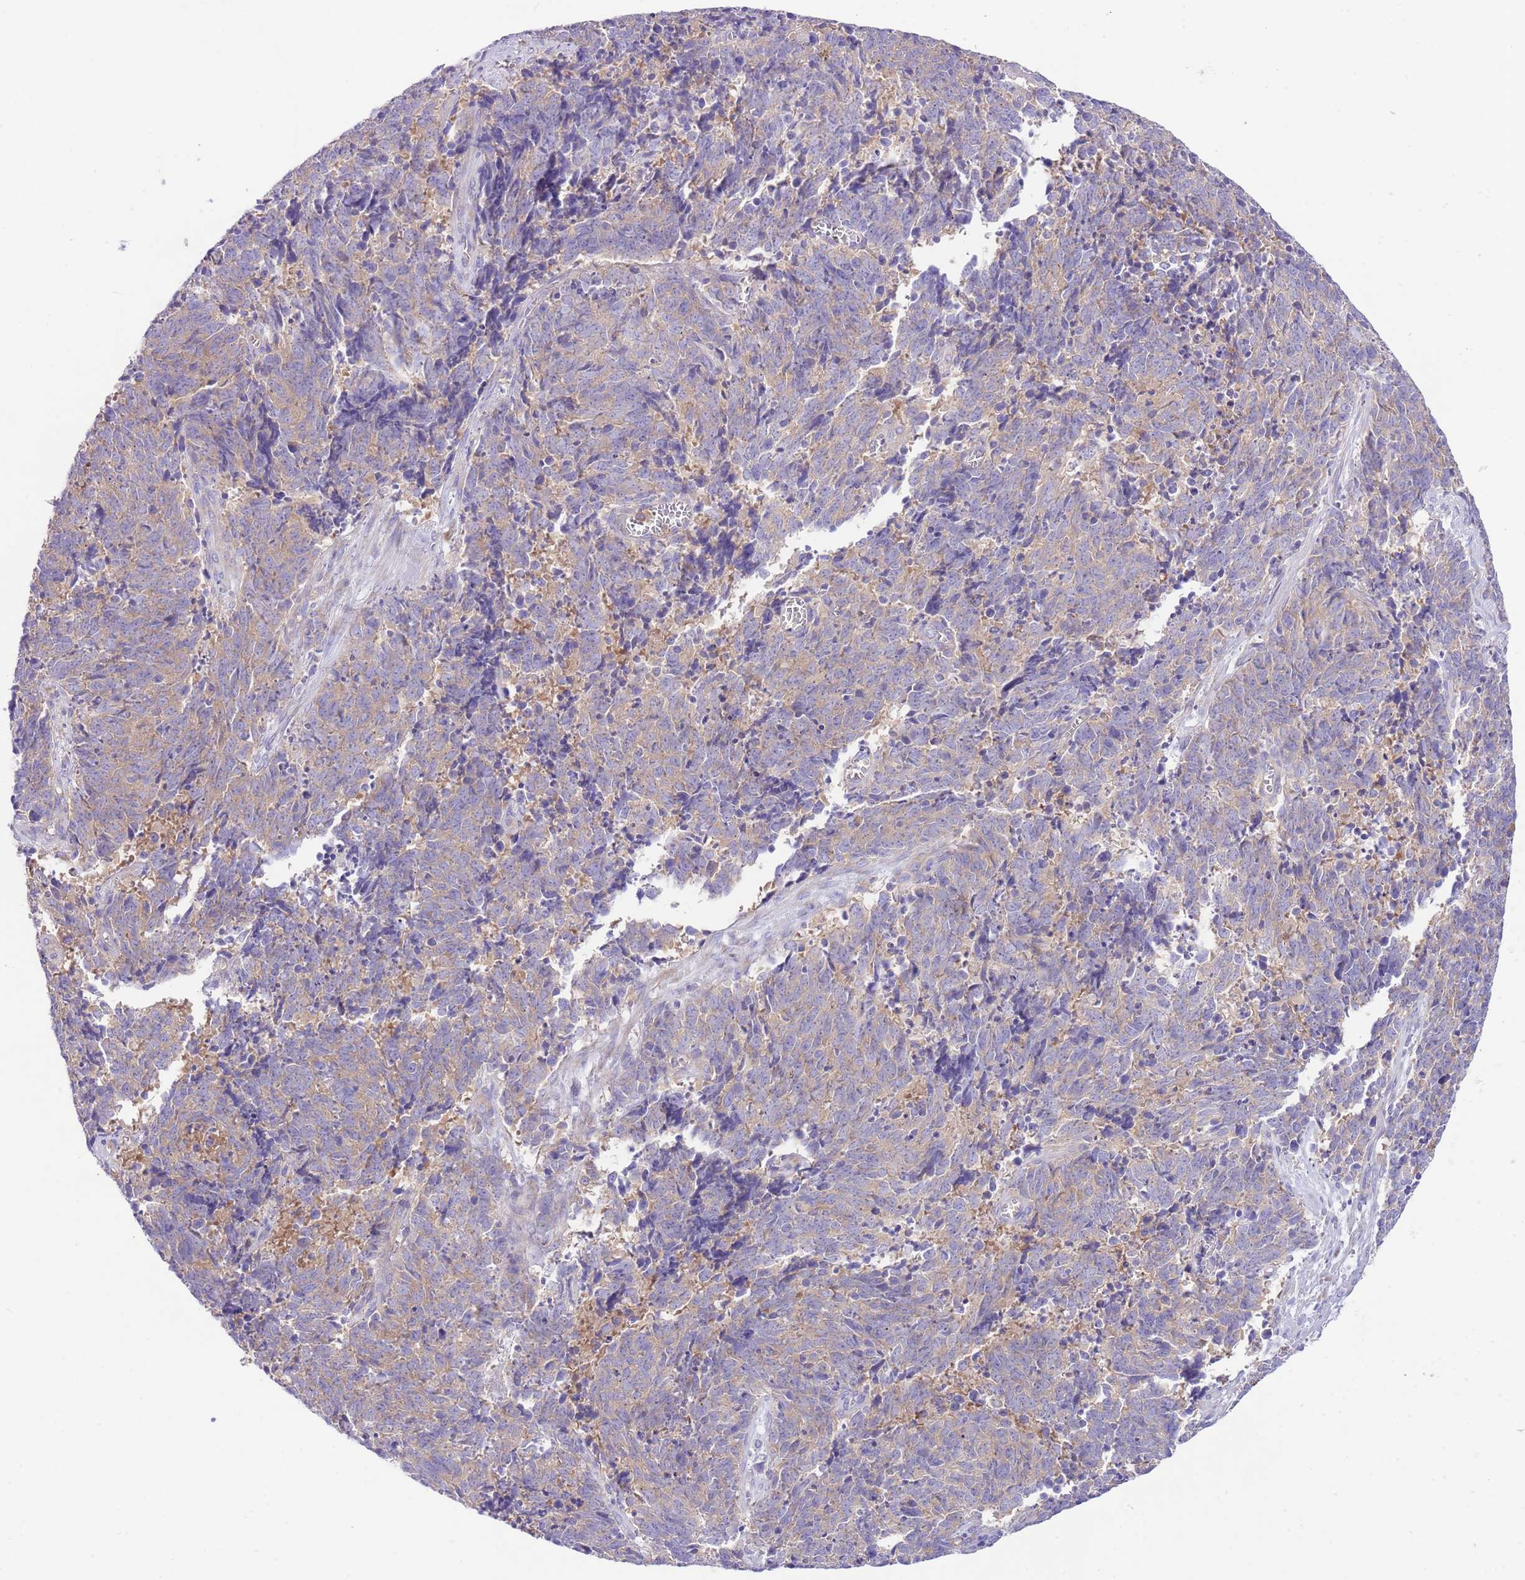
{"staining": {"intensity": "weak", "quantity": ">75%", "location": "cytoplasmic/membranous"}, "tissue": "cervical cancer", "cell_type": "Tumor cells", "image_type": "cancer", "snomed": [{"axis": "morphology", "description": "Squamous cell carcinoma, NOS"}, {"axis": "topography", "description": "Cervix"}], "caption": "DAB (3,3'-diaminobenzidine) immunohistochemical staining of human cervical squamous cell carcinoma shows weak cytoplasmic/membranous protein positivity in about >75% of tumor cells.", "gene": "RPS10", "patient": {"sex": "female", "age": 29}}